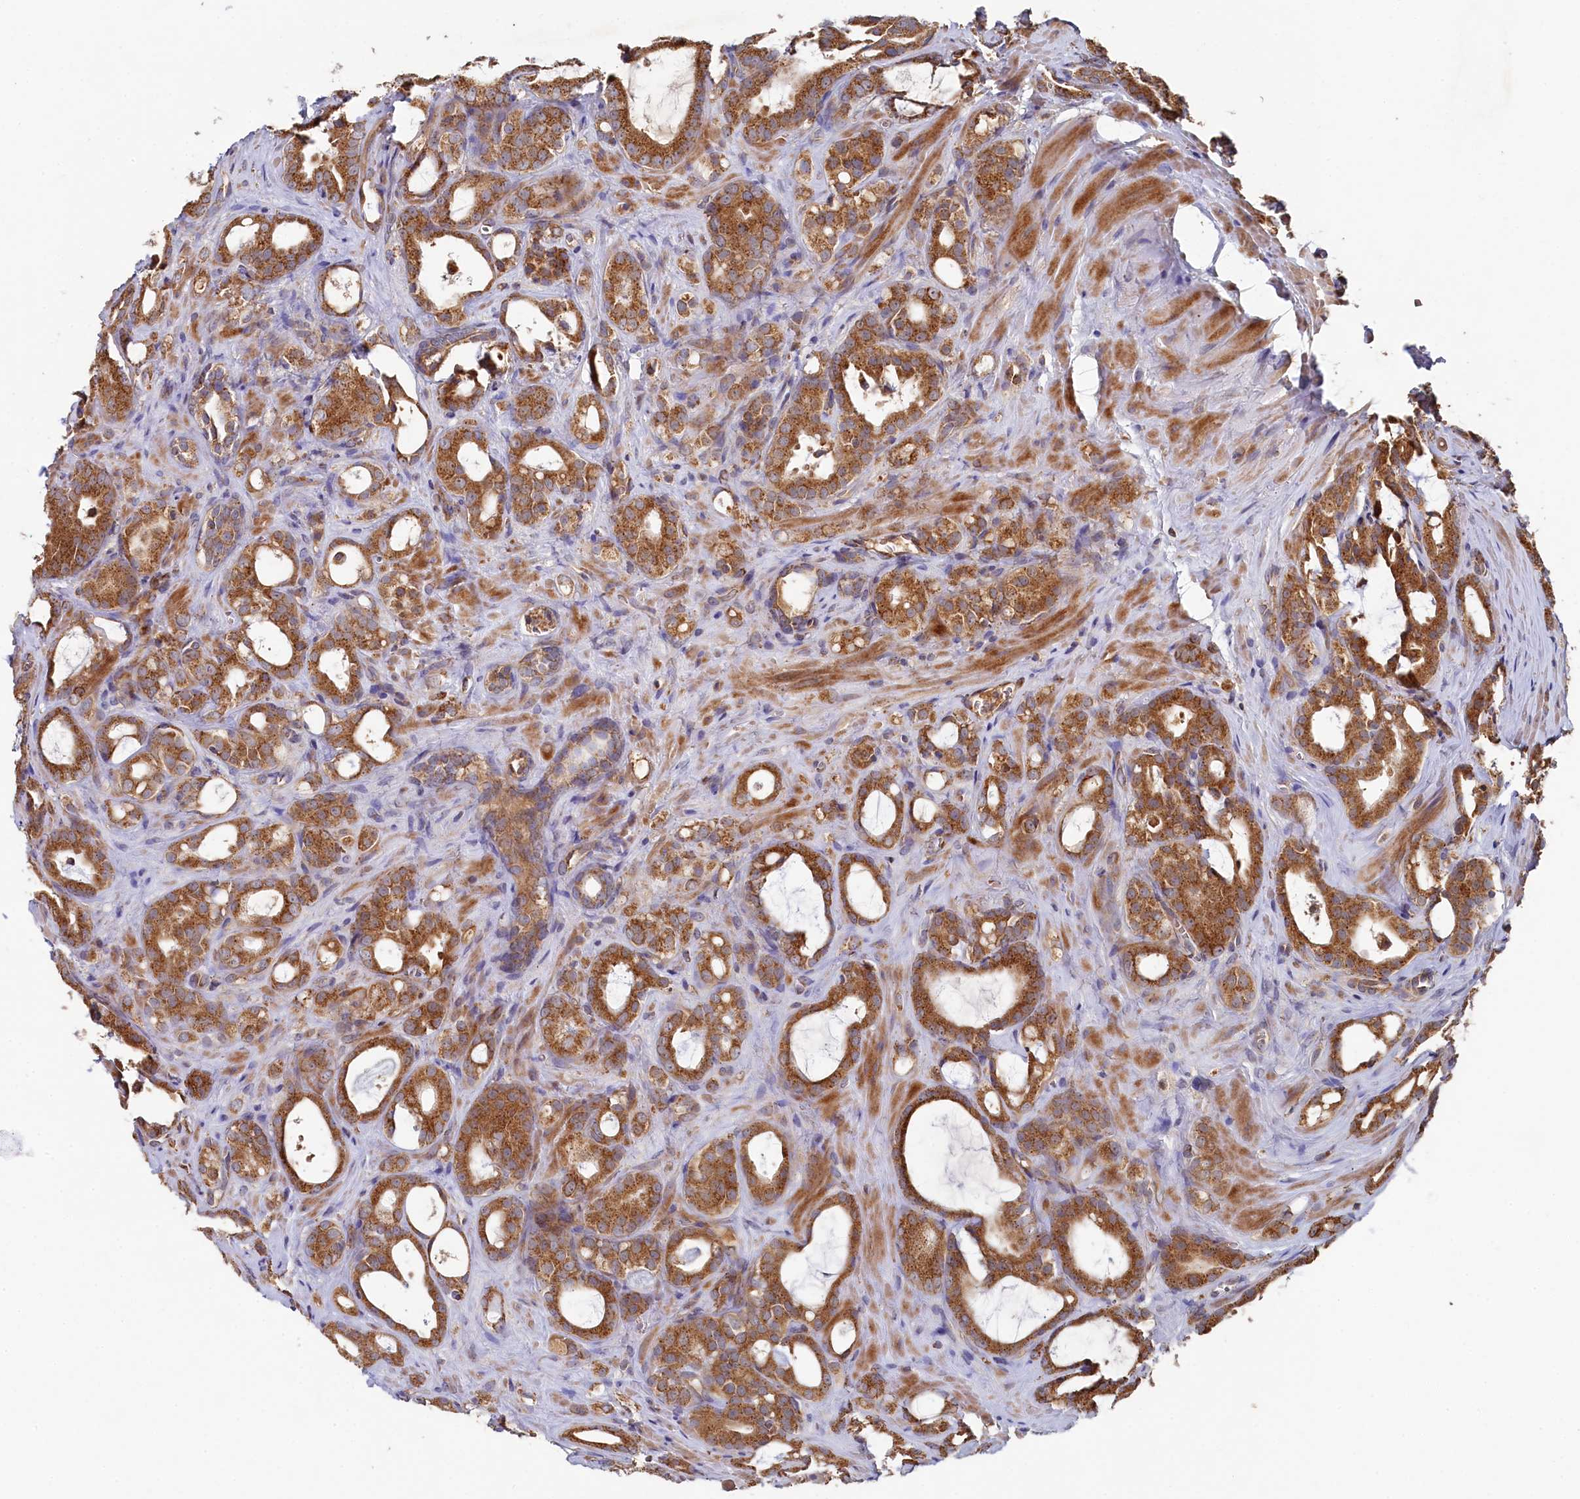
{"staining": {"intensity": "strong", "quantity": ">75%", "location": "cytoplasmic/membranous"}, "tissue": "prostate cancer", "cell_type": "Tumor cells", "image_type": "cancer", "snomed": [{"axis": "morphology", "description": "Adenocarcinoma, High grade"}, {"axis": "topography", "description": "Prostate"}], "caption": "Protein analysis of prostate cancer (adenocarcinoma (high-grade)) tissue shows strong cytoplasmic/membranous positivity in about >75% of tumor cells. The protein is stained brown, and the nuclei are stained in blue (DAB (3,3'-diaminobenzidine) IHC with brightfield microscopy, high magnification).", "gene": "HAUS2", "patient": {"sex": "male", "age": 72}}